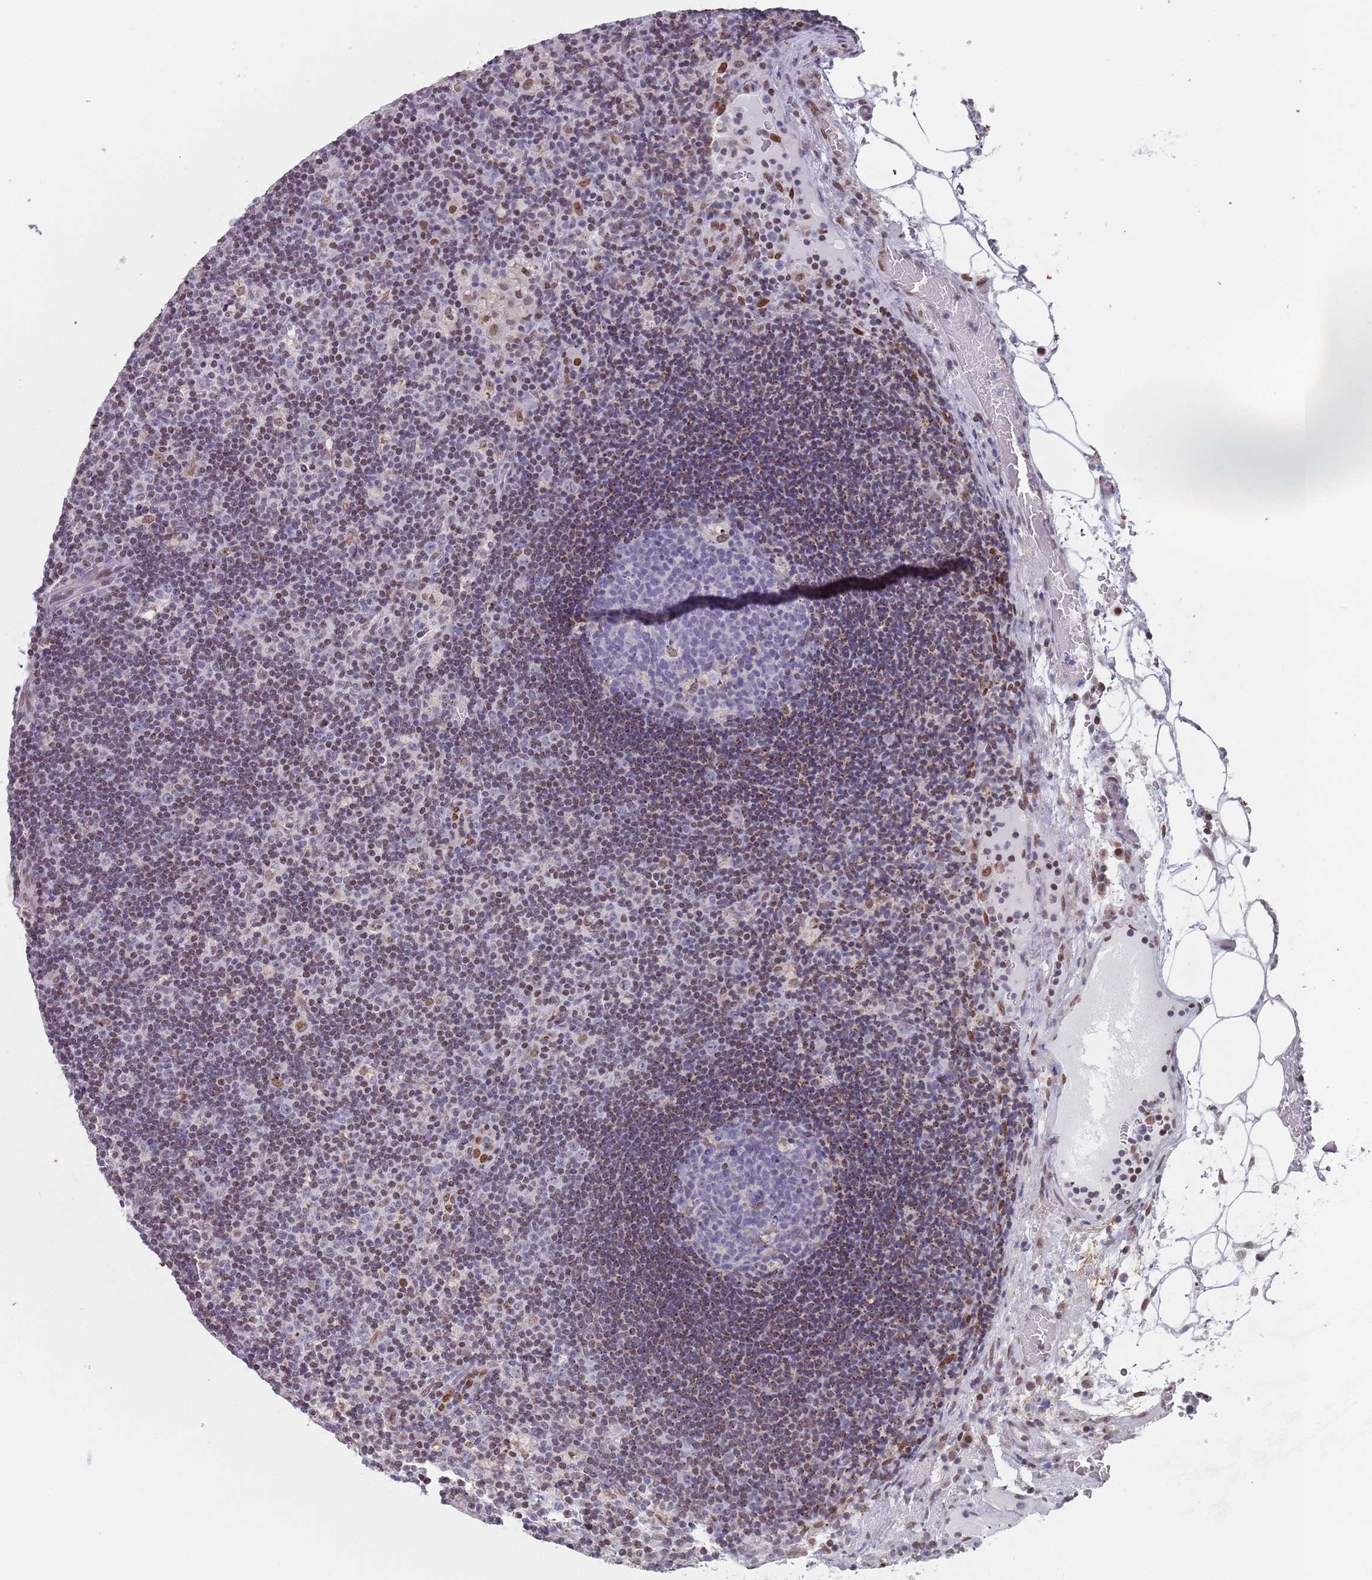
{"staining": {"intensity": "weak", "quantity": "<25%", "location": "nuclear"}, "tissue": "lymph node", "cell_type": "Germinal center cells", "image_type": "normal", "snomed": [{"axis": "morphology", "description": "Normal tissue, NOS"}, {"axis": "topography", "description": "Lymph node"}], "caption": "Germinal center cells are negative for protein expression in benign human lymph node. Nuclei are stained in blue.", "gene": "MFSD12", "patient": {"sex": "male", "age": 58}}